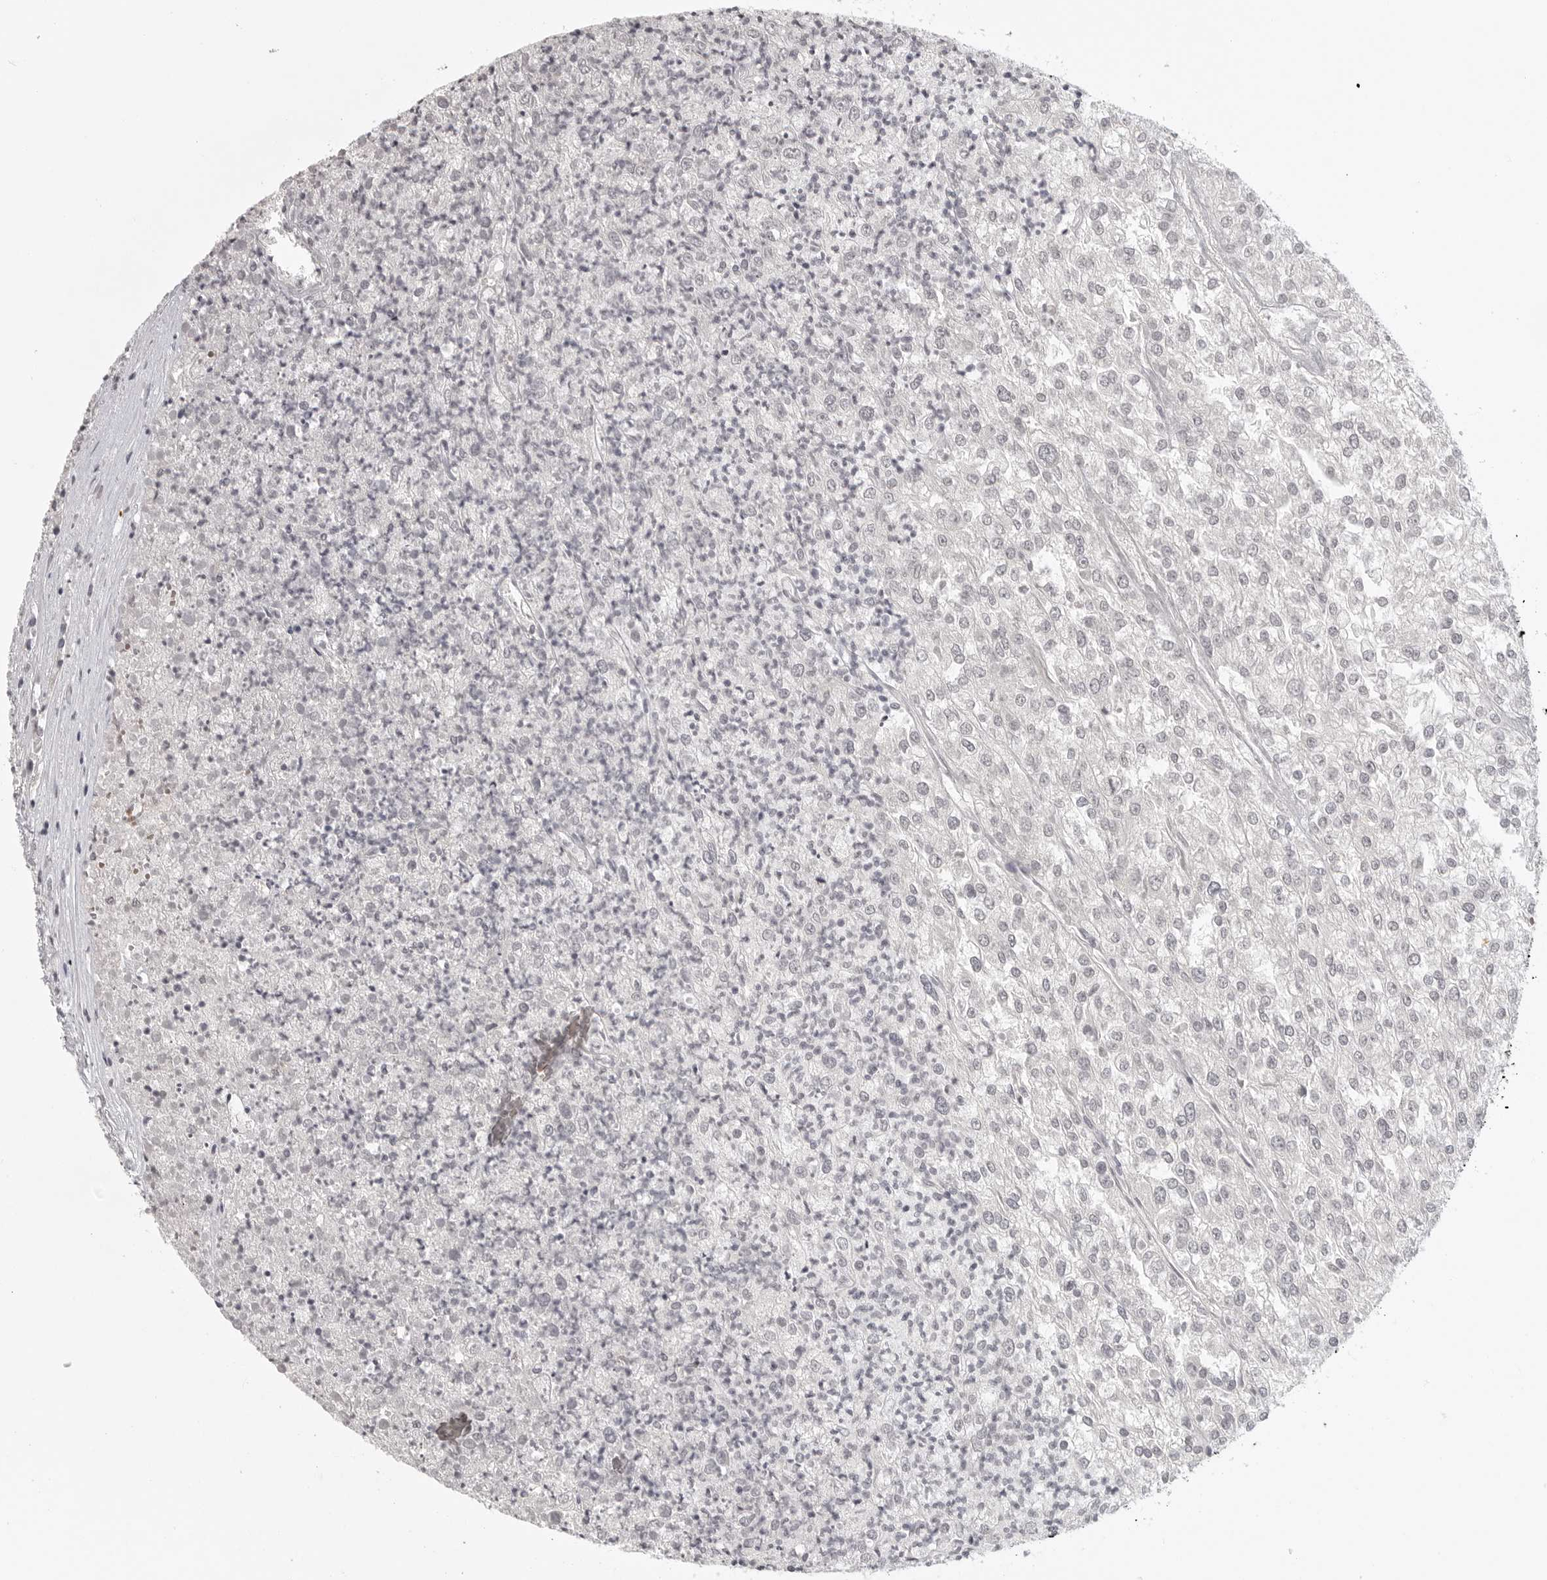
{"staining": {"intensity": "negative", "quantity": "none", "location": "none"}, "tissue": "renal cancer", "cell_type": "Tumor cells", "image_type": "cancer", "snomed": [{"axis": "morphology", "description": "Adenocarcinoma, NOS"}, {"axis": "topography", "description": "Kidney"}], "caption": "This is an immunohistochemistry (IHC) photomicrograph of renal cancer. There is no staining in tumor cells.", "gene": "CD300LD", "patient": {"sex": "female", "age": 54}}